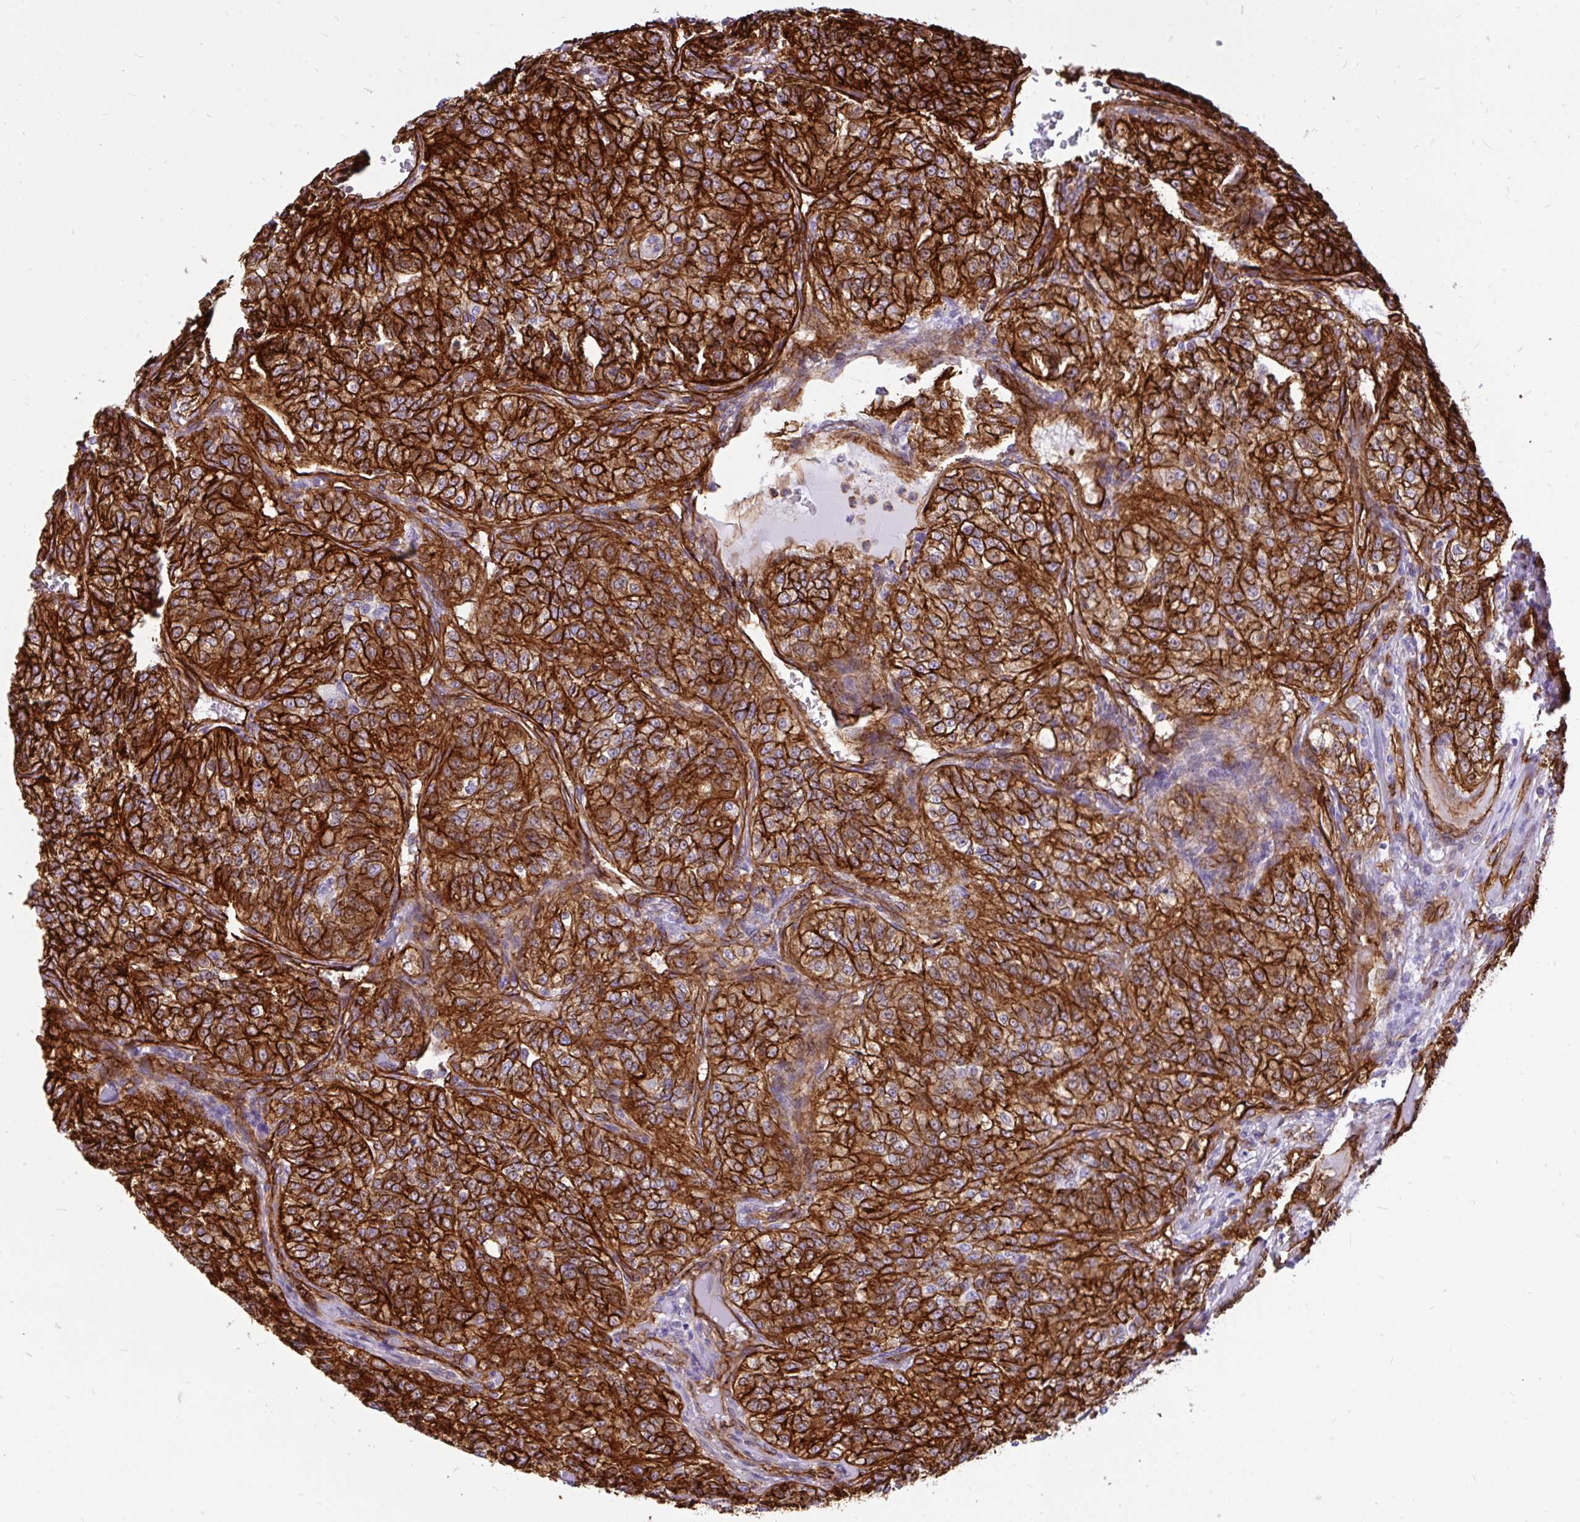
{"staining": {"intensity": "strong", "quantity": ">75%", "location": "cytoplasmic/membranous"}, "tissue": "renal cancer", "cell_type": "Tumor cells", "image_type": "cancer", "snomed": [{"axis": "morphology", "description": "Adenocarcinoma, NOS"}, {"axis": "topography", "description": "Kidney"}], "caption": "Immunohistochemistry of human renal cancer (adenocarcinoma) demonstrates high levels of strong cytoplasmic/membranous staining in about >75% of tumor cells.", "gene": "MAP1LC3B", "patient": {"sex": "female", "age": 63}}